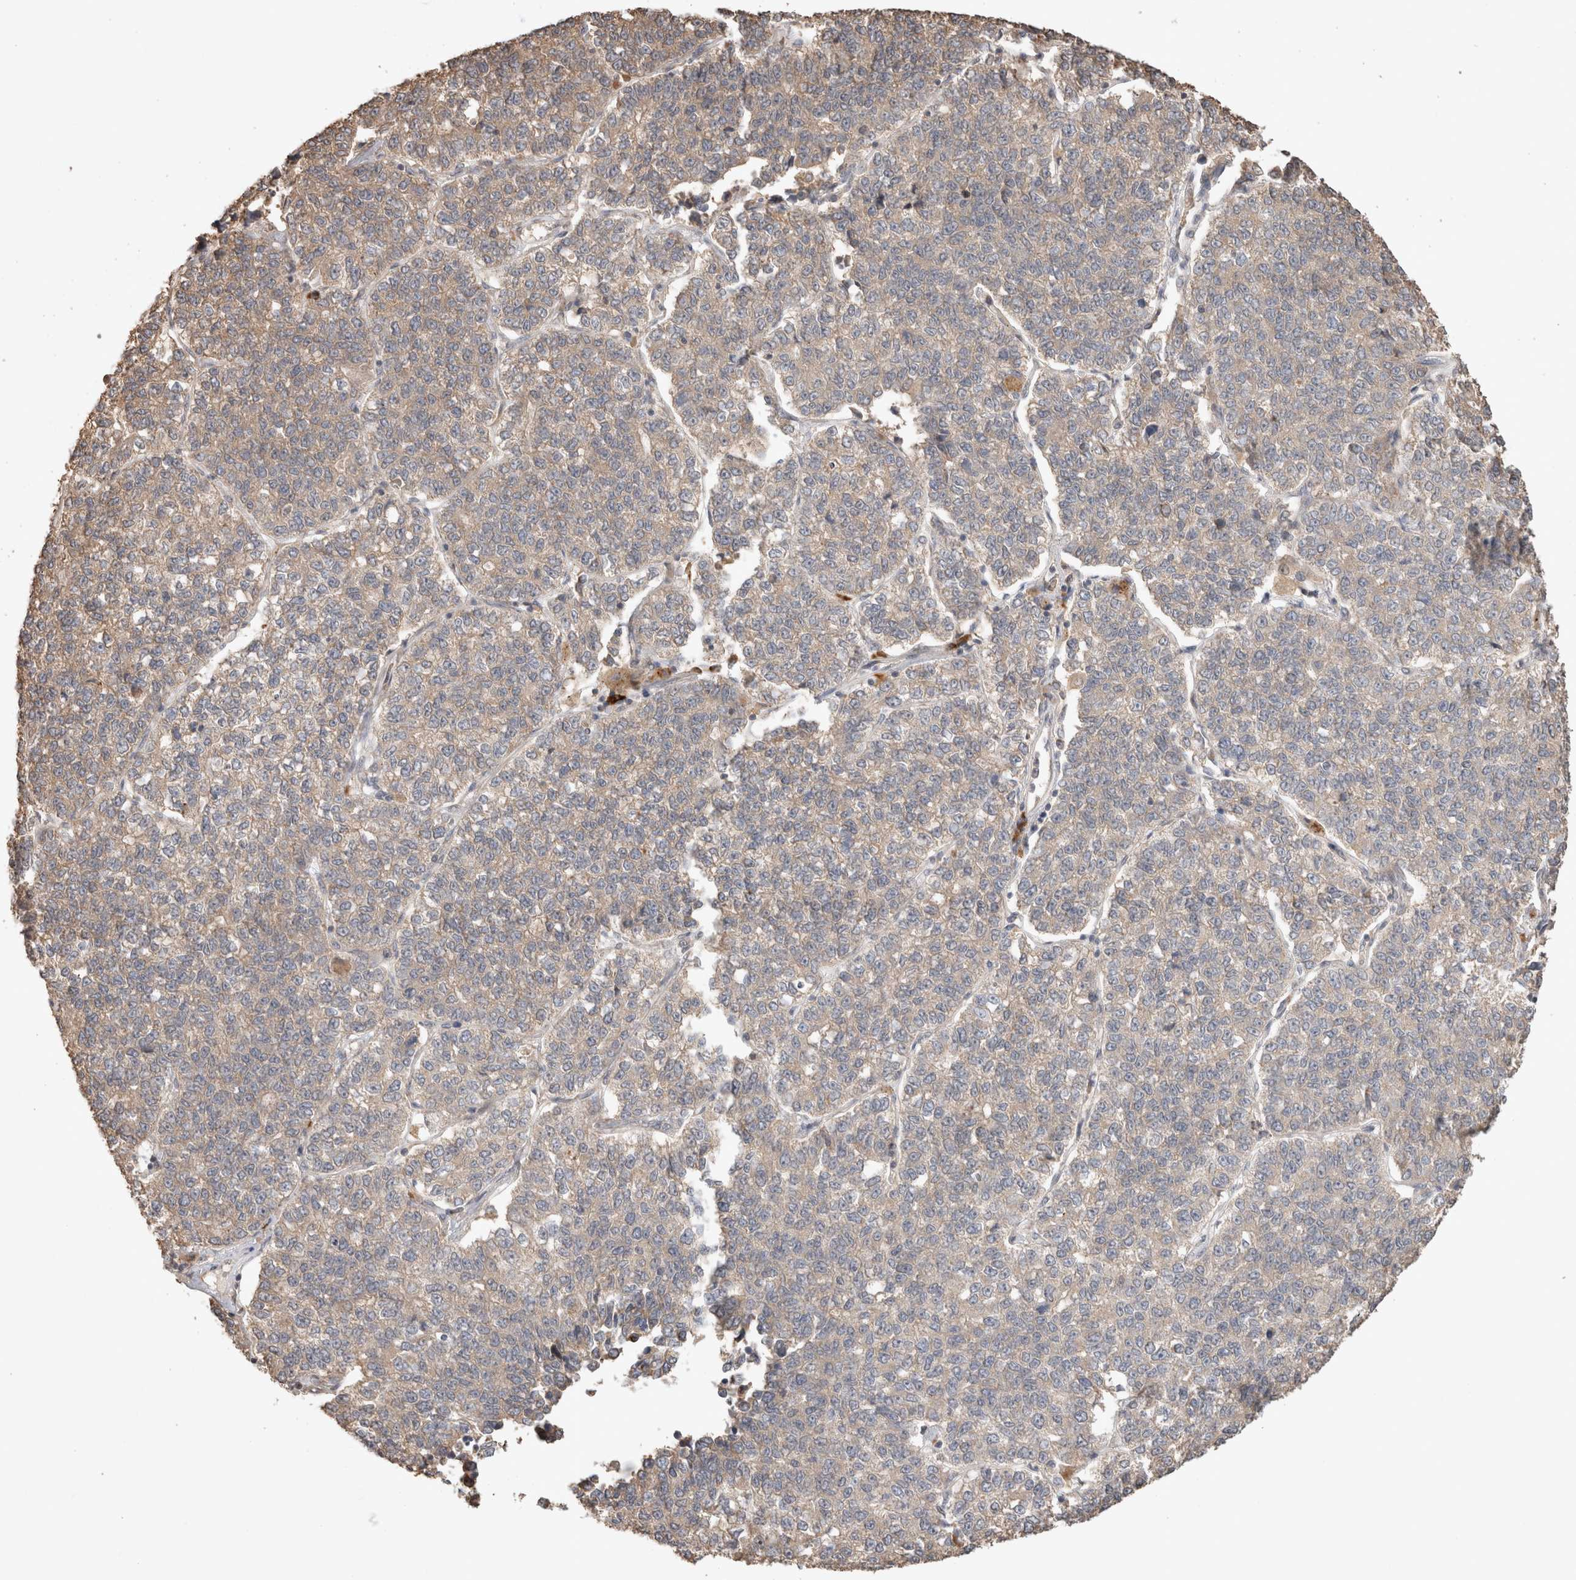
{"staining": {"intensity": "weak", "quantity": ">75%", "location": "cytoplasmic/membranous"}, "tissue": "lung cancer", "cell_type": "Tumor cells", "image_type": "cancer", "snomed": [{"axis": "morphology", "description": "Adenocarcinoma, NOS"}, {"axis": "topography", "description": "Lung"}], "caption": "A brown stain shows weak cytoplasmic/membranous positivity of a protein in lung adenocarcinoma tumor cells. The staining was performed using DAB (3,3'-diaminobenzidine) to visualize the protein expression in brown, while the nuclei were stained in blue with hematoxylin (Magnification: 20x).", "gene": "HROB", "patient": {"sex": "male", "age": 49}}